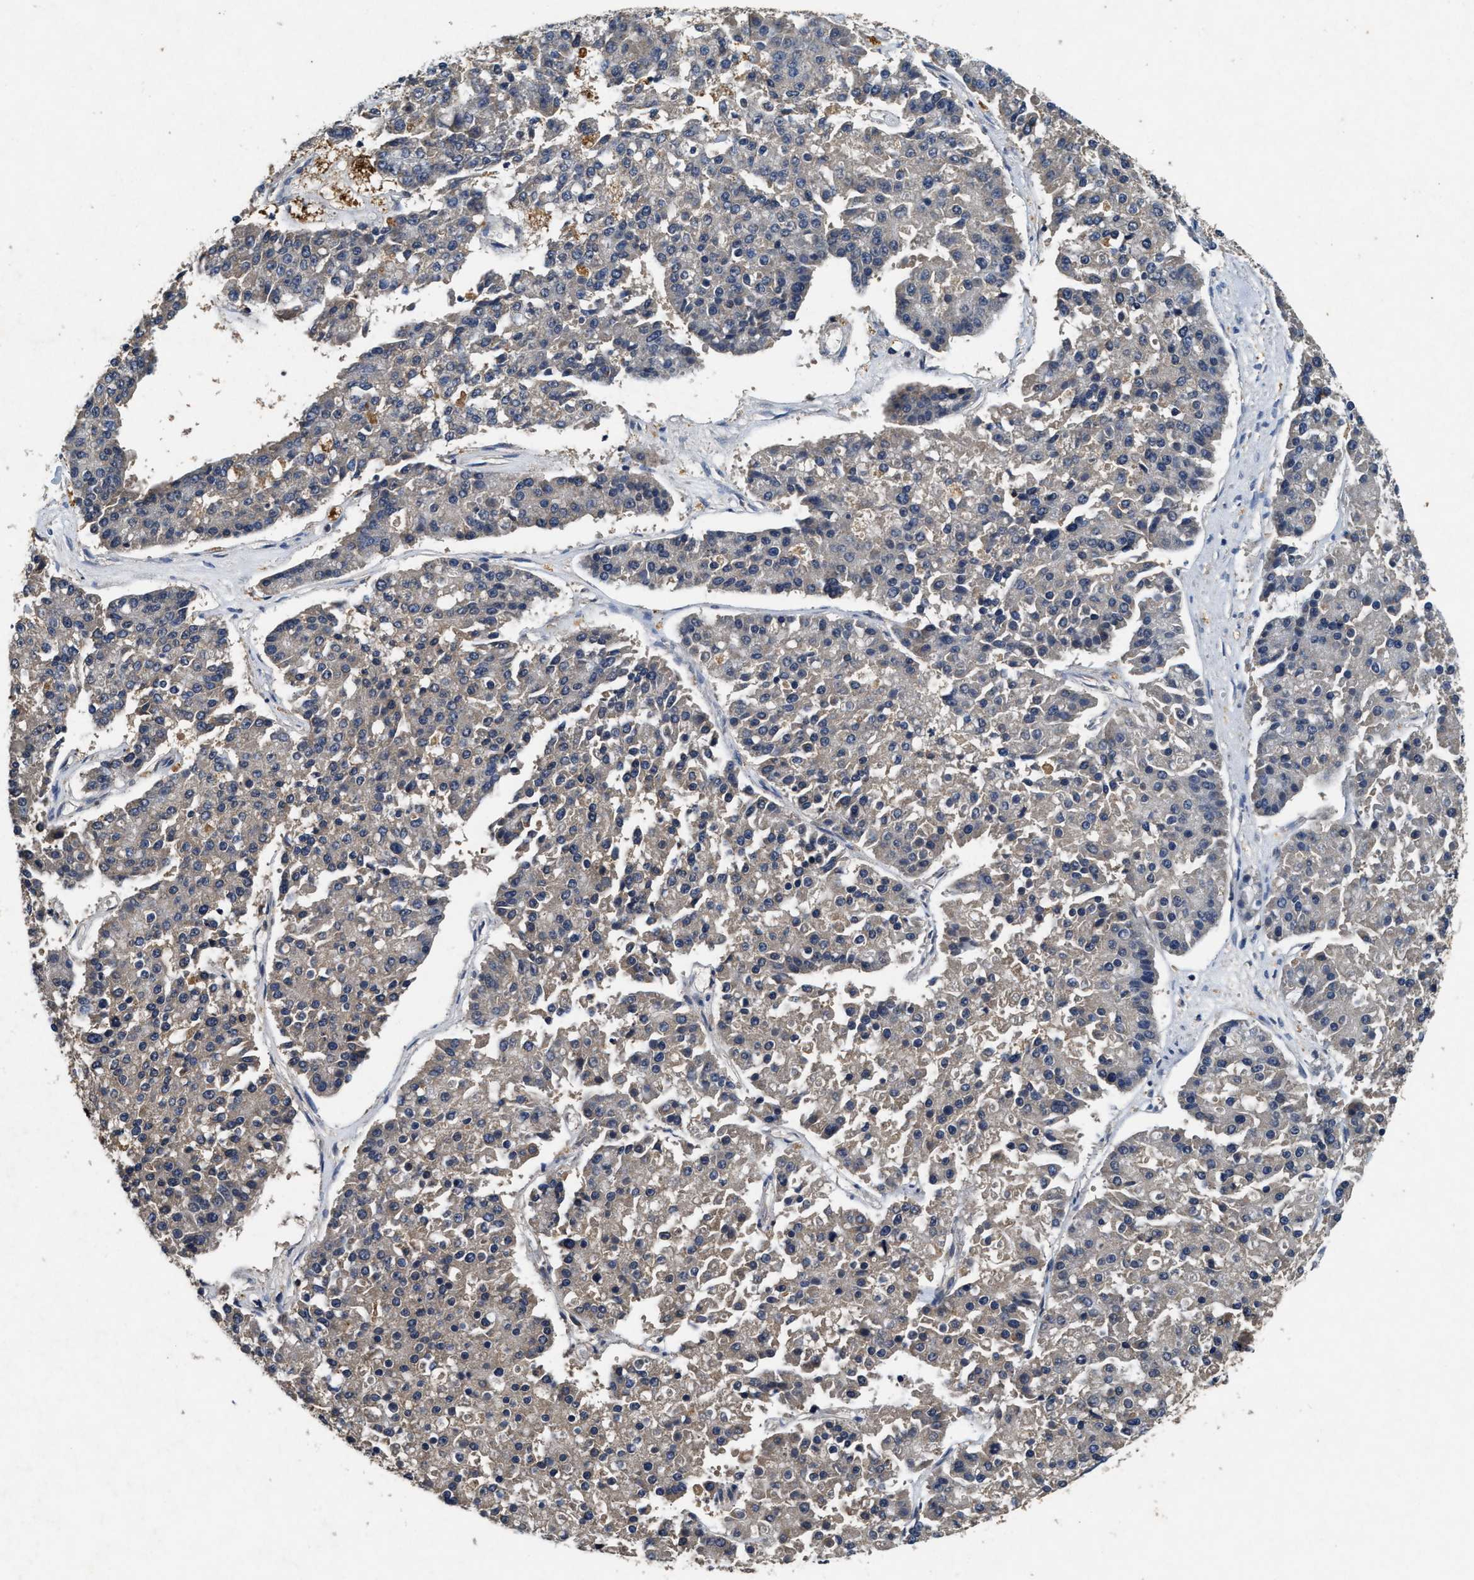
{"staining": {"intensity": "weak", "quantity": "<25%", "location": "cytoplasmic/membranous"}, "tissue": "pancreatic cancer", "cell_type": "Tumor cells", "image_type": "cancer", "snomed": [{"axis": "morphology", "description": "Adenocarcinoma, NOS"}, {"axis": "topography", "description": "Pancreas"}], "caption": "This is an immunohistochemistry histopathology image of pancreatic cancer (adenocarcinoma). There is no positivity in tumor cells.", "gene": "PDAP1", "patient": {"sex": "male", "age": 50}}